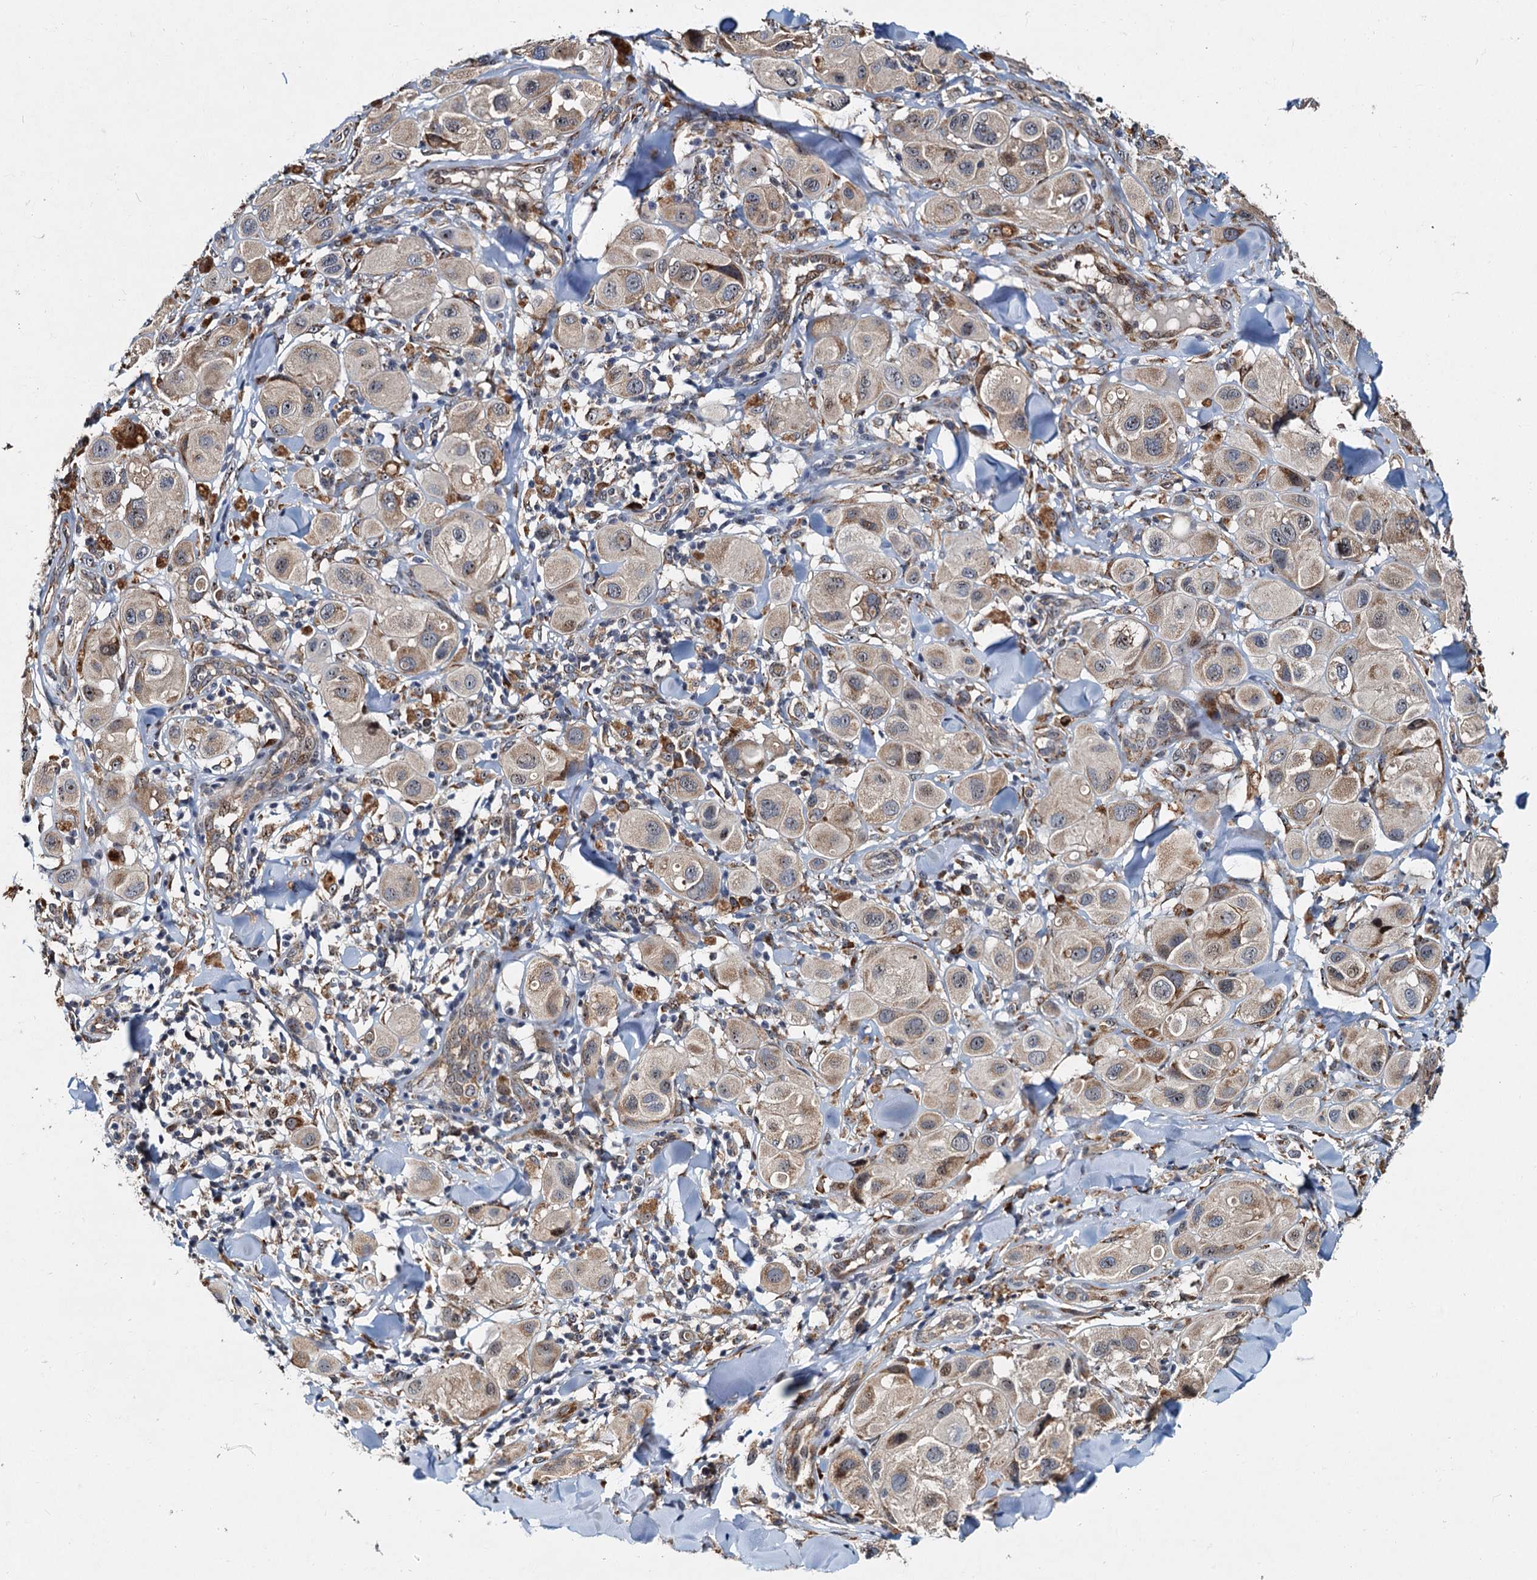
{"staining": {"intensity": "moderate", "quantity": "<25%", "location": "cytoplasmic/membranous"}, "tissue": "melanoma", "cell_type": "Tumor cells", "image_type": "cancer", "snomed": [{"axis": "morphology", "description": "Malignant melanoma, Metastatic site"}, {"axis": "topography", "description": "Skin"}], "caption": "The micrograph demonstrates a brown stain indicating the presence of a protein in the cytoplasmic/membranous of tumor cells in melanoma. The staining was performed using DAB to visualize the protein expression in brown, while the nuclei were stained in blue with hematoxylin (Magnification: 20x).", "gene": "DNAJC21", "patient": {"sex": "male", "age": 41}}